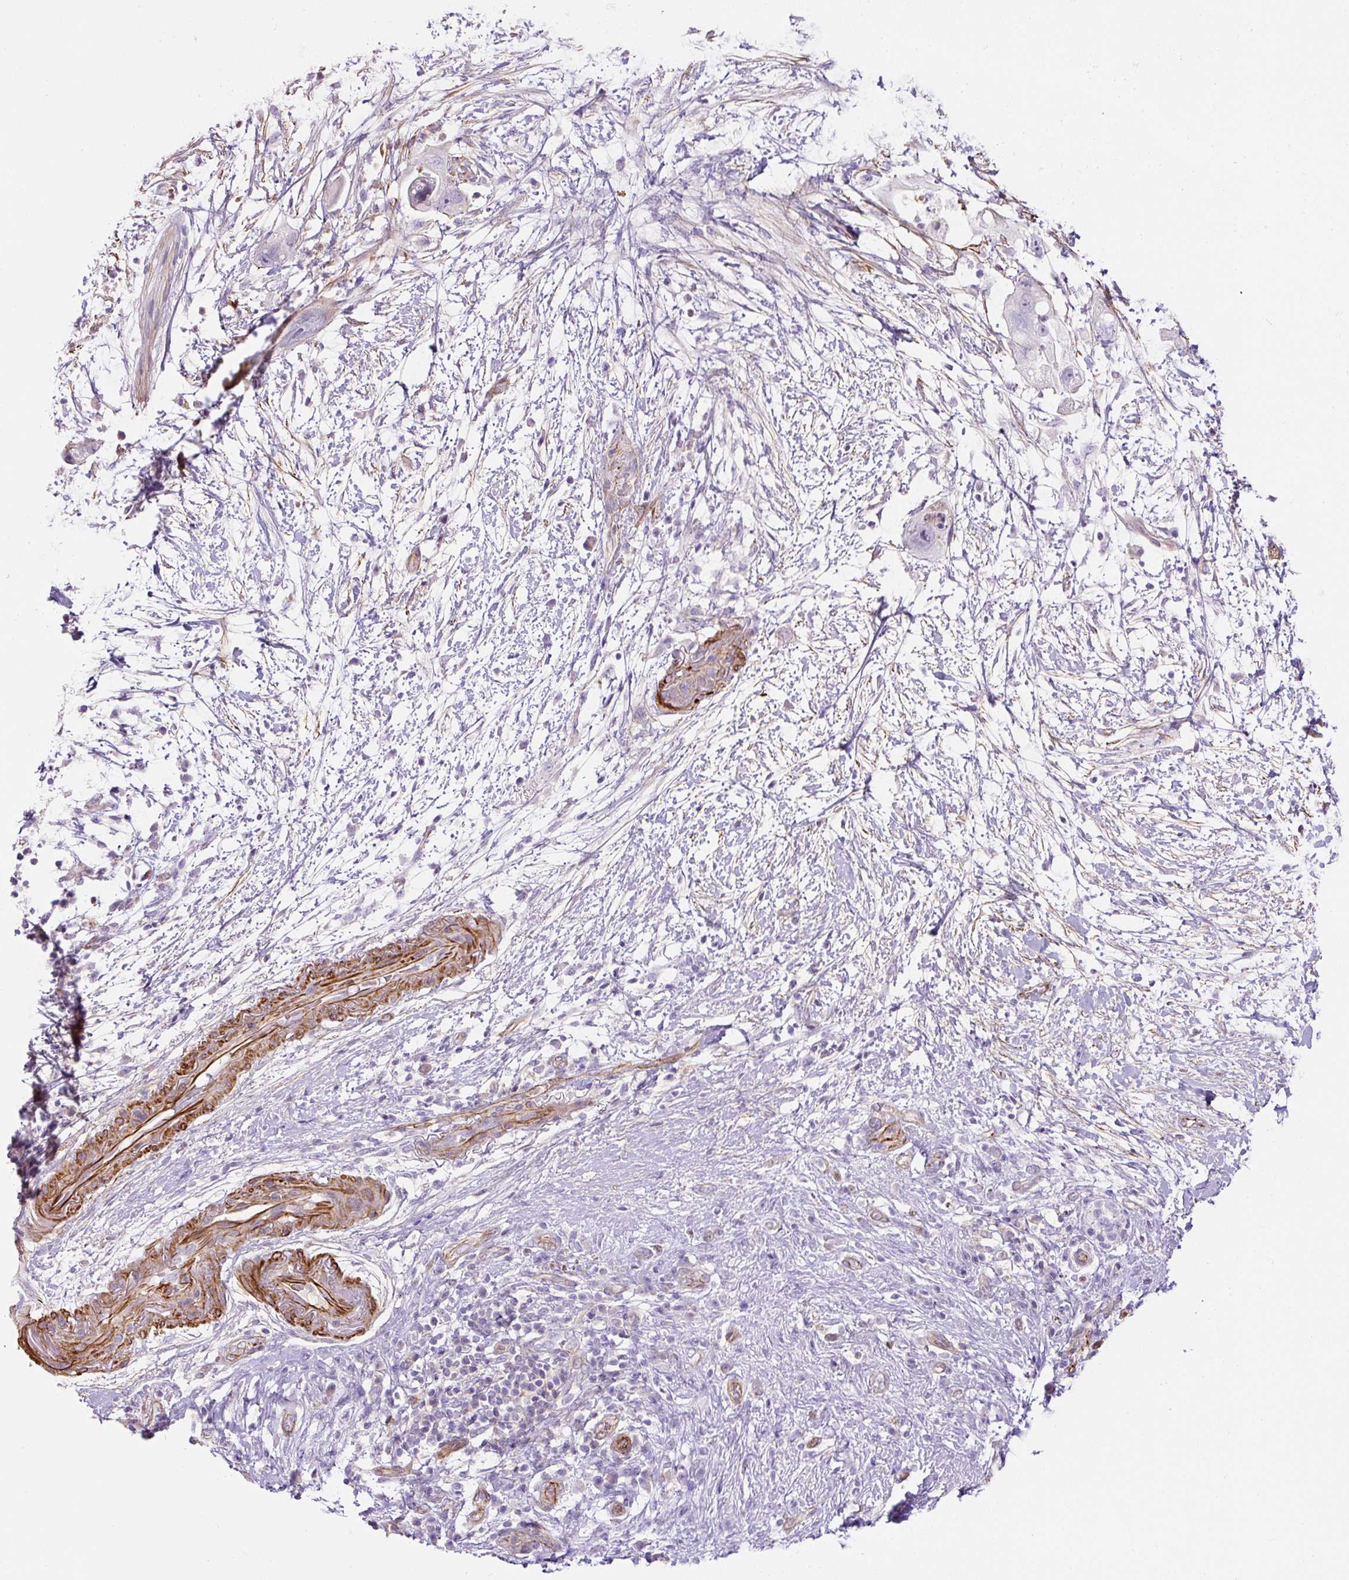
{"staining": {"intensity": "negative", "quantity": "none", "location": "none"}, "tissue": "pancreatic cancer", "cell_type": "Tumor cells", "image_type": "cancer", "snomed": [{"axis": "morphology", "description": "Adenocarcinoma, NOS"}, {"axis": "topography", "description": "Pancreas"}], "caption": "A micrograph of human adenocarcinoma (pancreatic) is negative for staining in tumor cells.", "gene": "B3GALT5", "patient": {"sex": "female", "age": 72}}